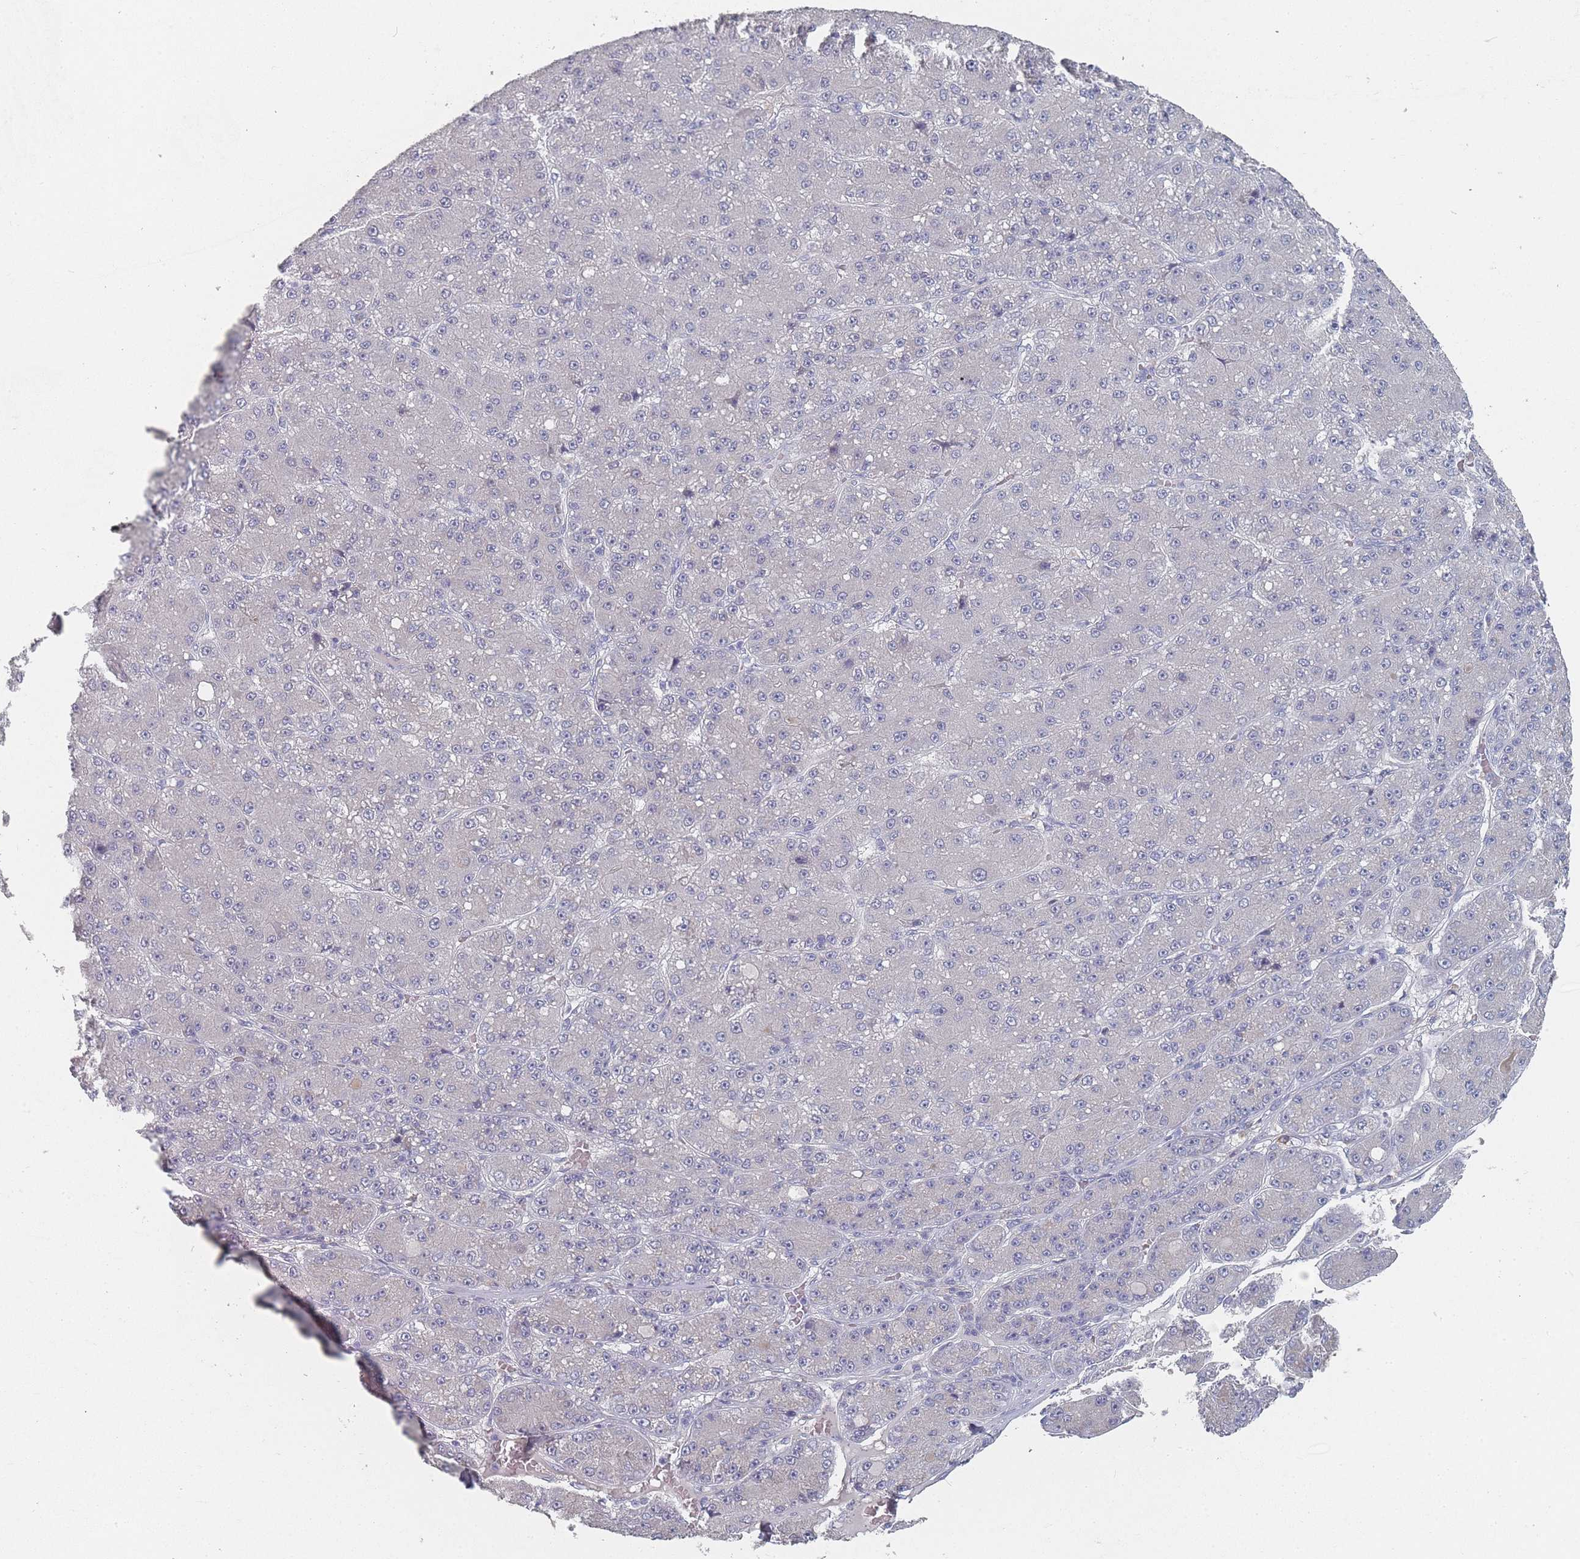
{"staining": {"intensity": "negative", "quantity": "none", "location": "none"}, "tissue": "liver cancer", "cell_type": "Tumor cells", "image_type": "cancer", "snomed": [{"axis": "morphology", "description": "Carcinoma, Hepatocellular, NOS"}, {"axis": "topography", "description": "Liver"}], "caption": "The image reveals no staining of tumor cells in liver hepatocellular carcinoma.", "gene": "SLC35E4", "patient": {"sex": "male", "age": 67}}